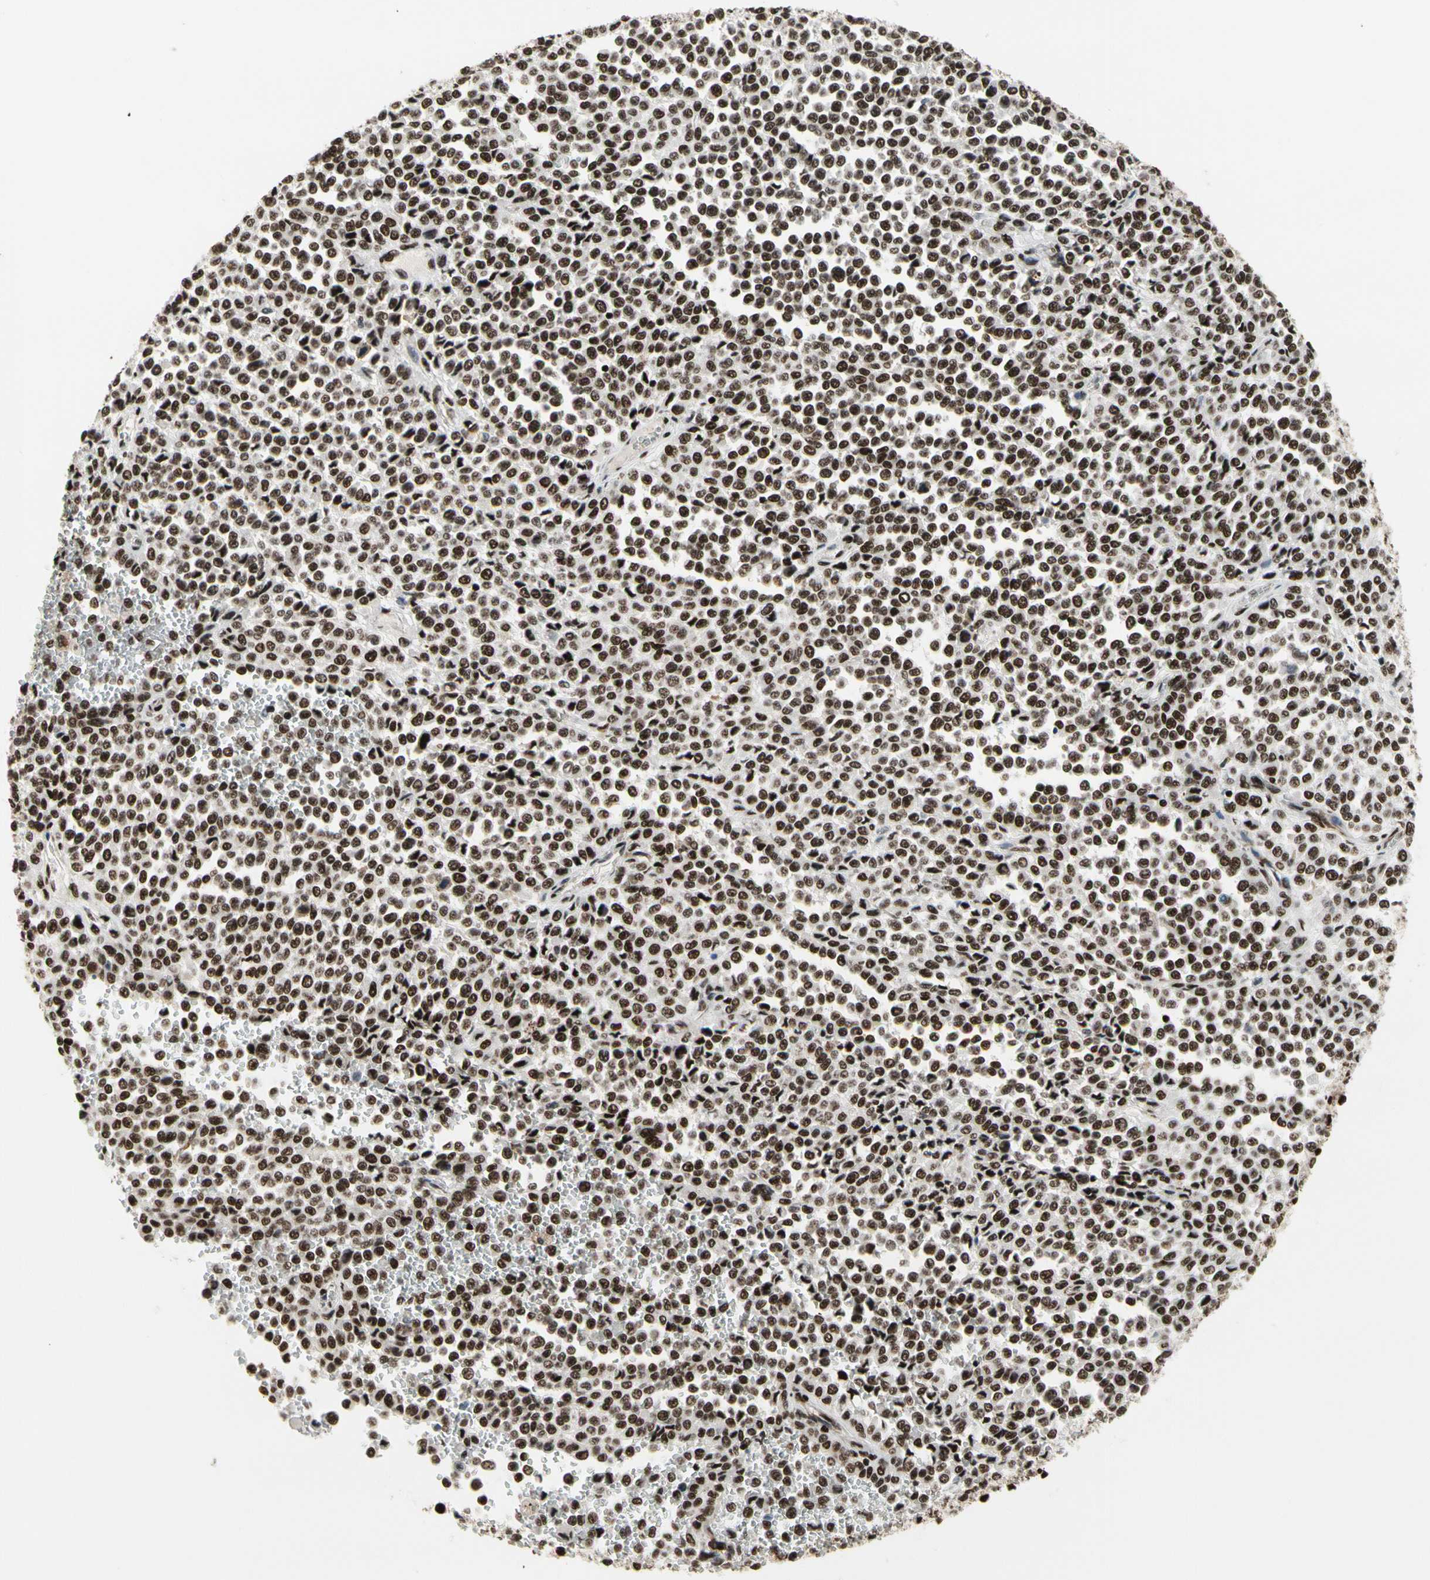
{"staining": {"intensity": "strong", "quantity": ">75%", "location": "nuclear"}, "tissue": "melanoma", "cell_type": "Tumor cells", "image_type": "cancer", "snomed": [{"axis": "morphology", "description": "Malignant melanoma, Metastatic site"}, {"axis": "topography", "description": "Pancreas"}], "caption": "Melanoma stained with DAB (3,3'-diaminobenzidine) IHC demonstrates high levels of strong nuclear positivity in approximately >75% of tumor cells.", "gene": "SRSF11", "patient": {"sex": "female", "age": 30}}